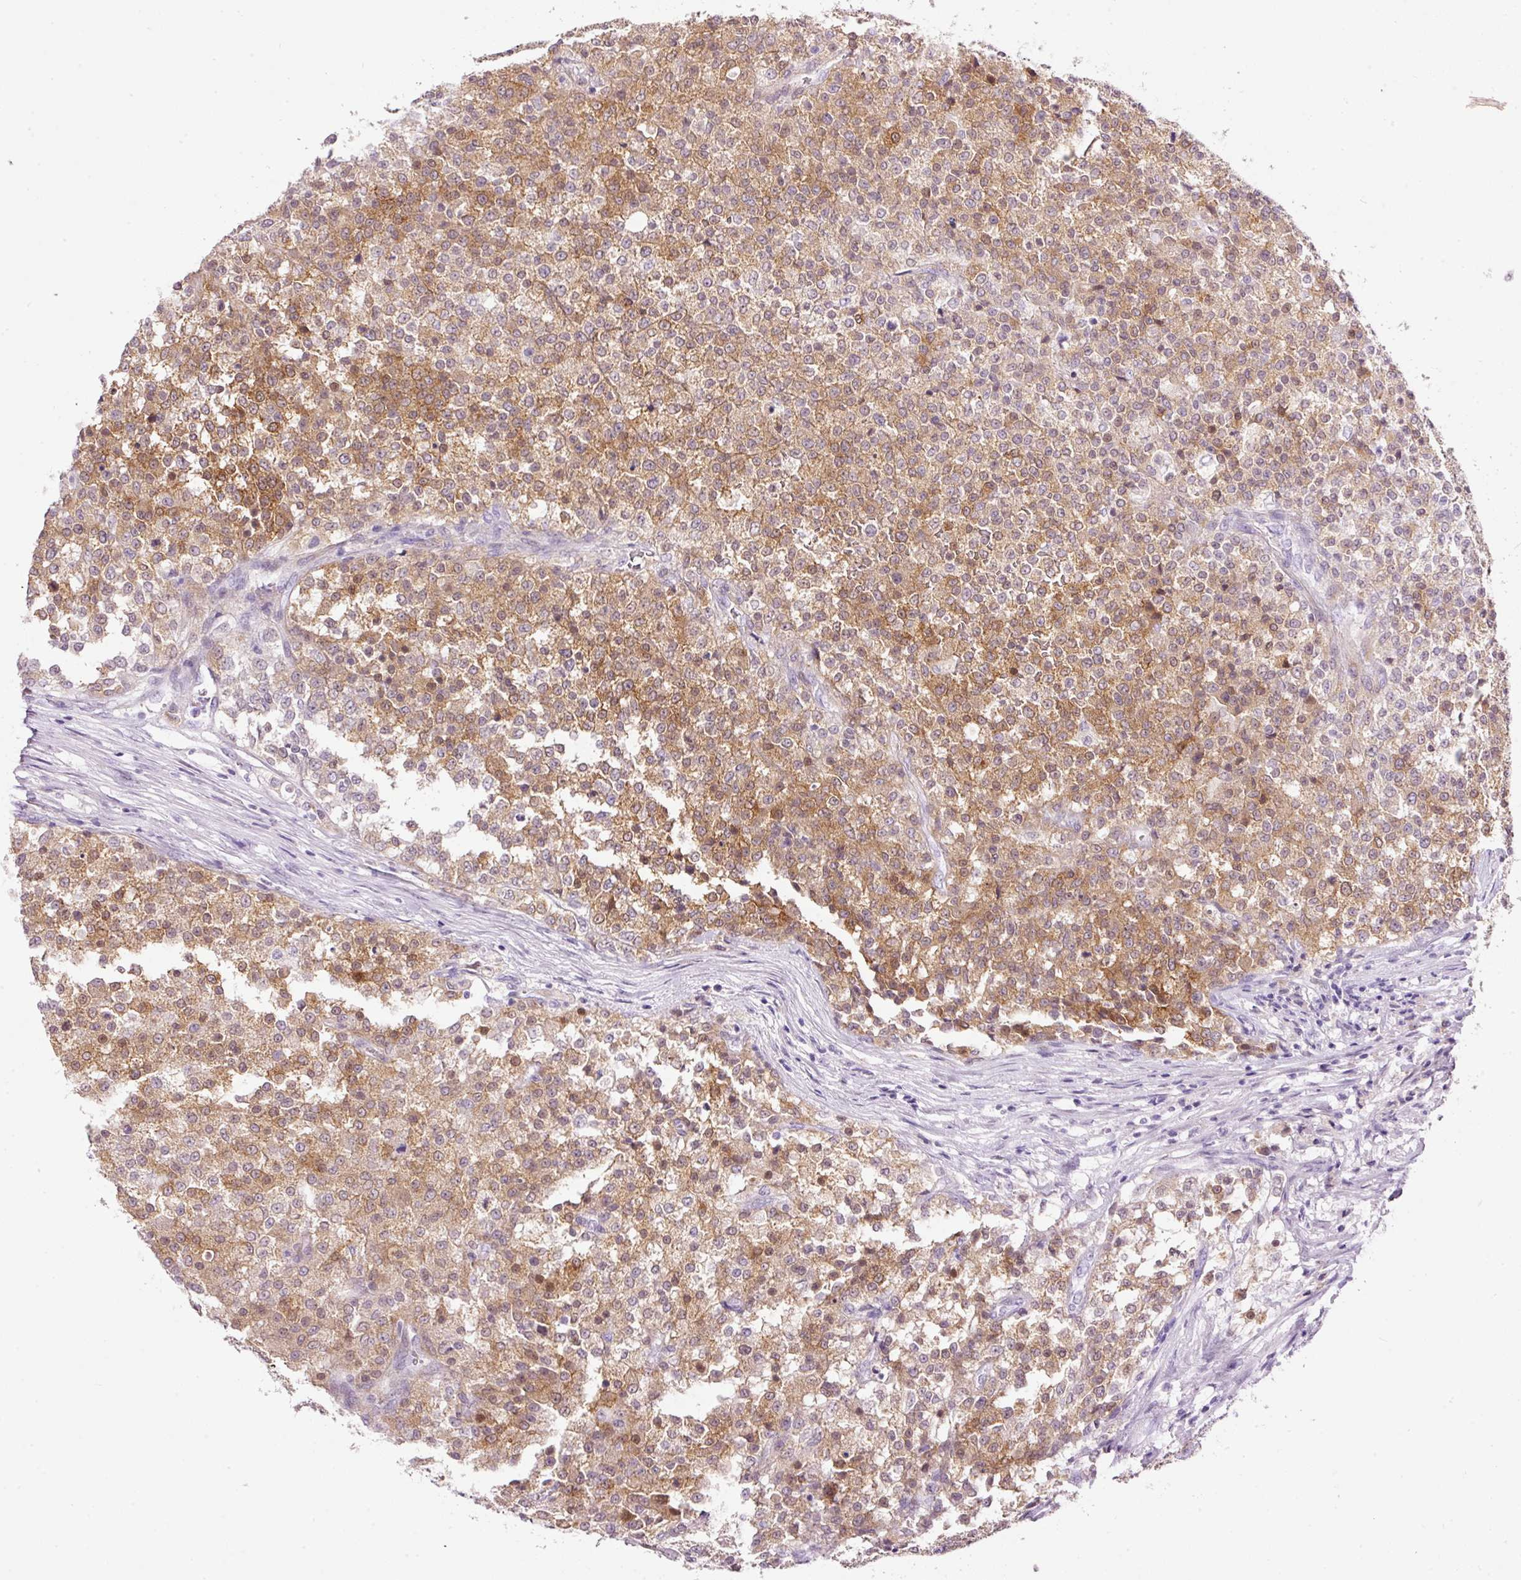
{"staining": {"intensity": "moderate", "quantity": ">75%", "location": "cytoplasmic/membranous,nuclear"}, "tissue": "testis cancer", "cell_type": "Tumor cells", "image_type": "cancer", "snomed": [{"axis": "morphology", "description": "Seminoma, NOS"}, {"axis": "topography", "description": "Testis"}], "caption": "A photomicrograph of testis cancer (seminoma) stained for a protein reveals moderate cytoplasmic/membranous and nuclear brown staining in tumor cells.", "gene": "SRC", "patient": {"sex": "male", "age": 59}}